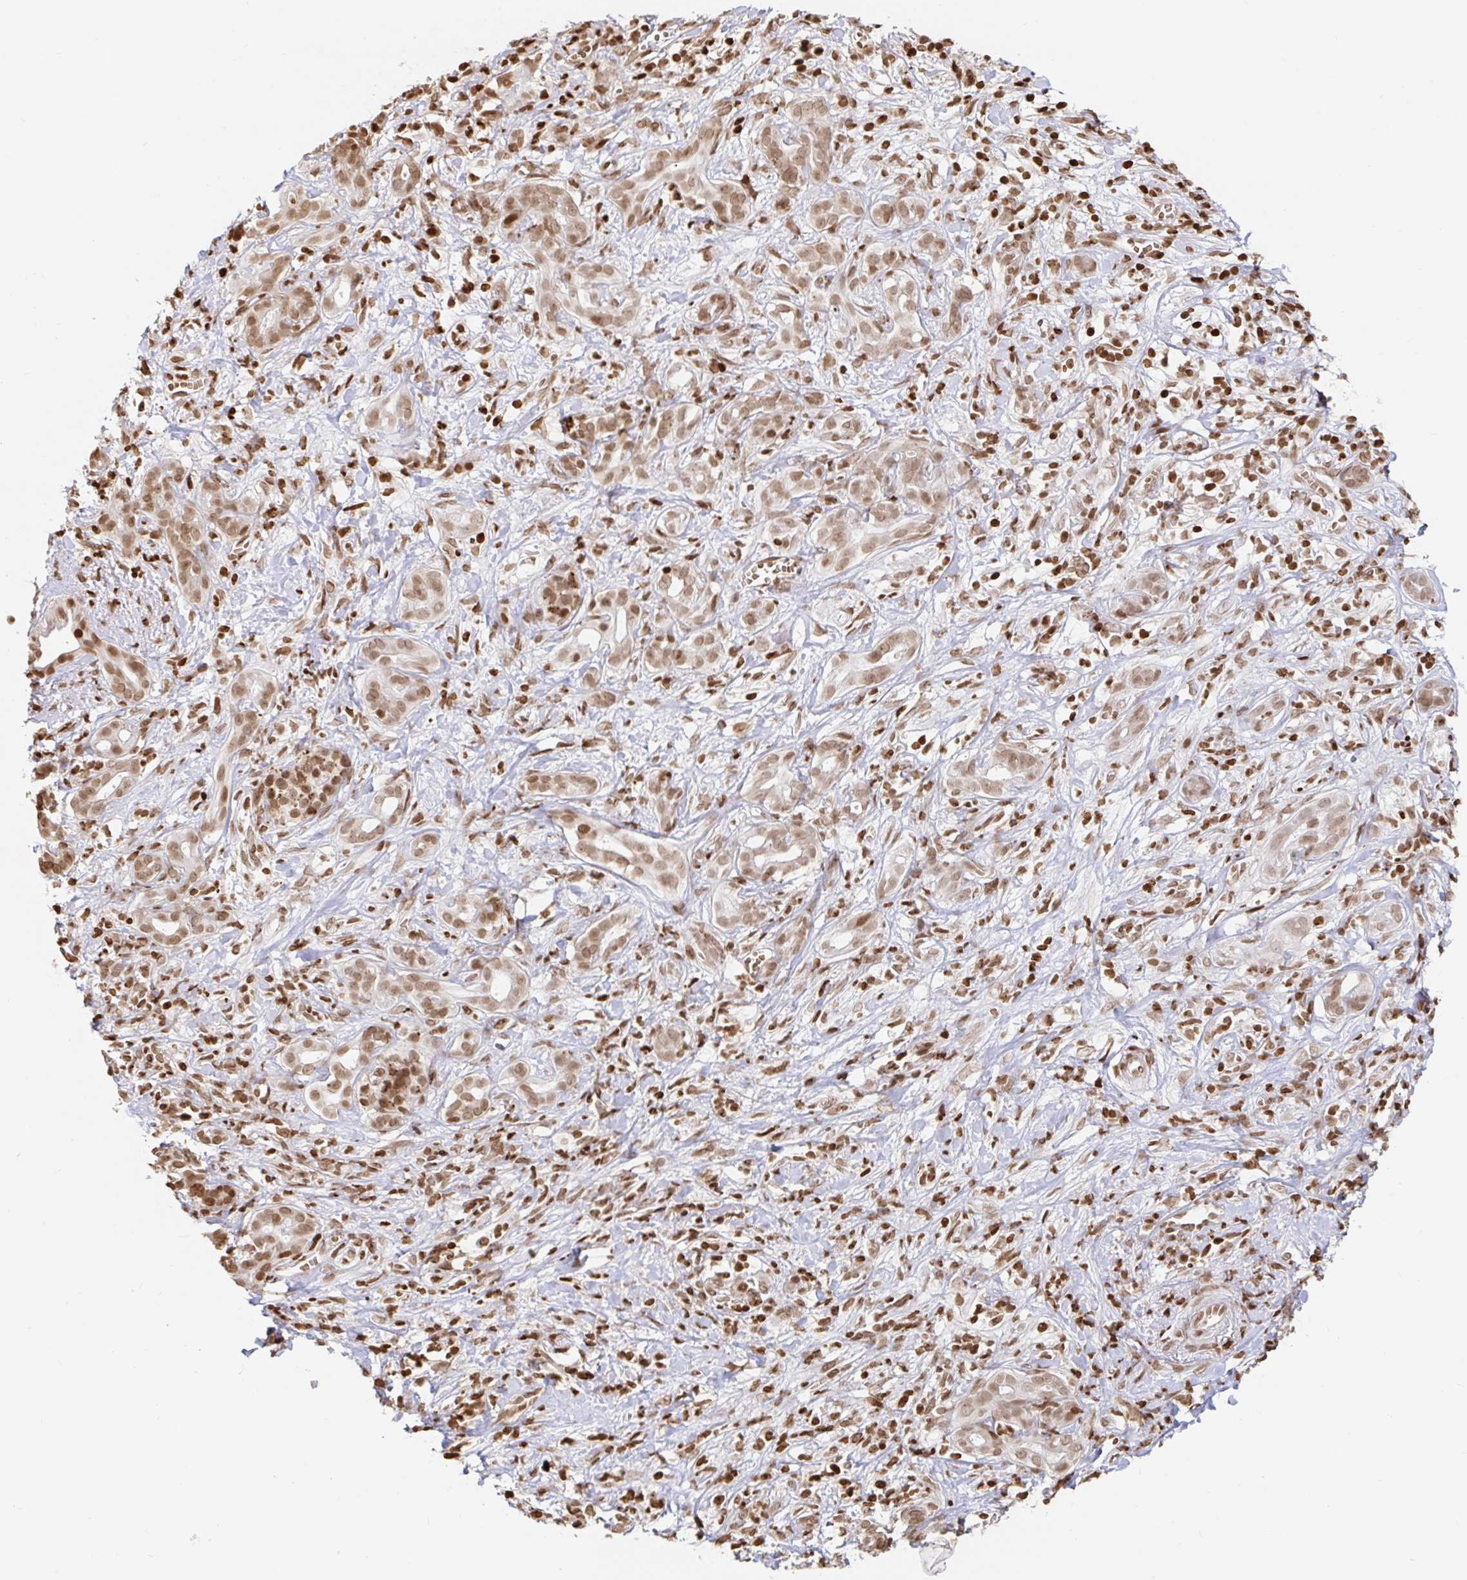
{"staining": {"intensity": "moderate", "quantity": ">75%", "location": "nuclear"}, "tissue": "pancreatic cancer", "cell_type": "Tumor cells", "image_type": "cancer", "snomed": [{"axis": "morphology", "description": "Adenocarcinoma, NOS"}, {"axis": "topography", "description": "Pancreas"}], "caption": "Brown immunohistochemical staining in pancreatic cancer shows moderate nuclear expression in approximately >75% of tumor cells.", "gene": "H2BC5", "patient": {"sex": "male", "age": 61}}